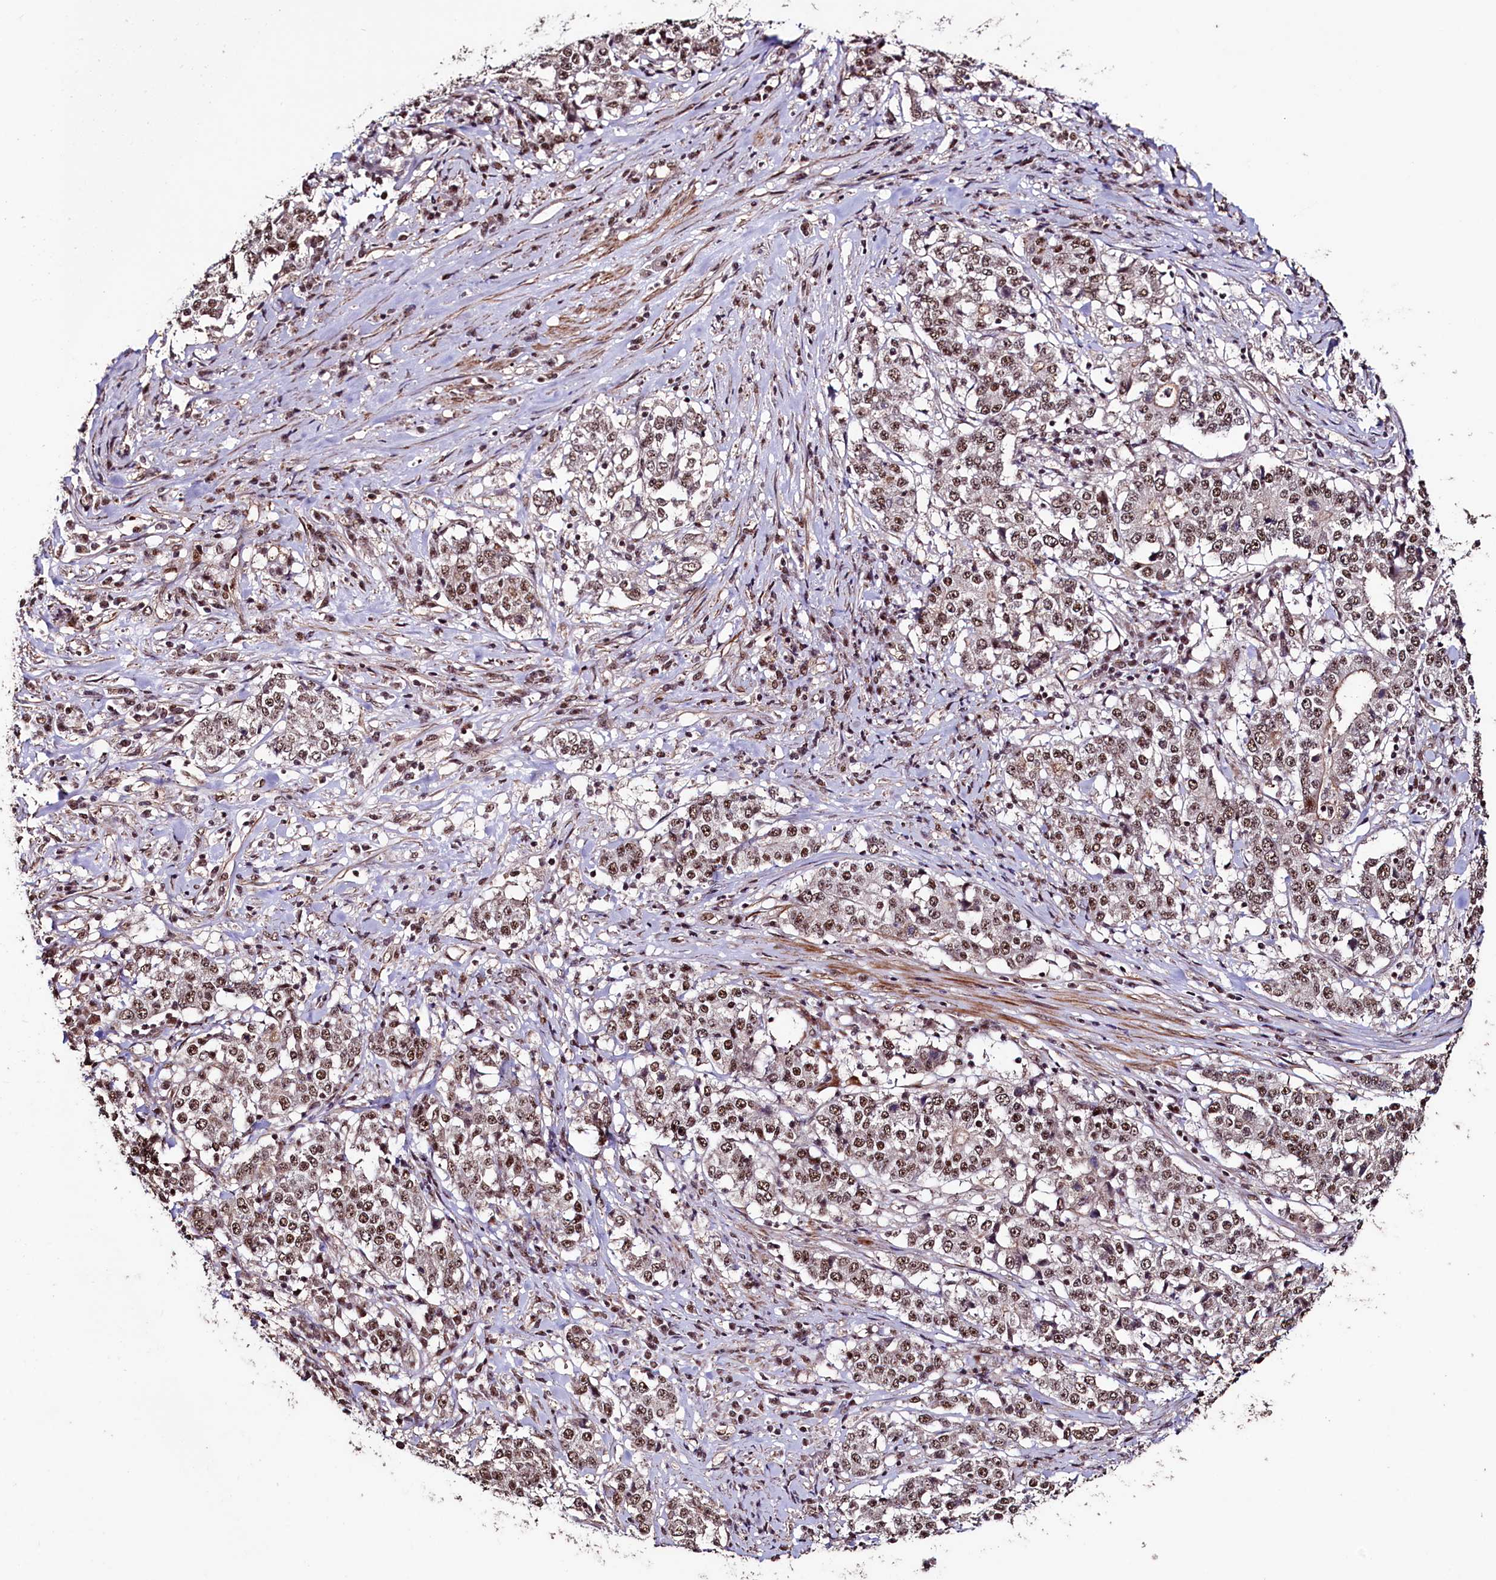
{"staining": {"intensity": "moderate", "quantity": ">75%", "location": "nuclear"}, "tissue": "stomach cancer", "cell_type": "Tumor cells", "image_type": "cancer", "snomed": [{"axis": "morphology", "description": "Adenocarcinoma, NOS"}, {"axis": "topography", "description": "Stomach"}], "caption": "An image of stomach cancer (adenocarcinoma) stained for a protein exhibits moderate nuclear brown staining in tumor cells. Nuclei are stained in blue.", "gene": "SFSWAP", "patient": {"sex": "male", "age": 59}}